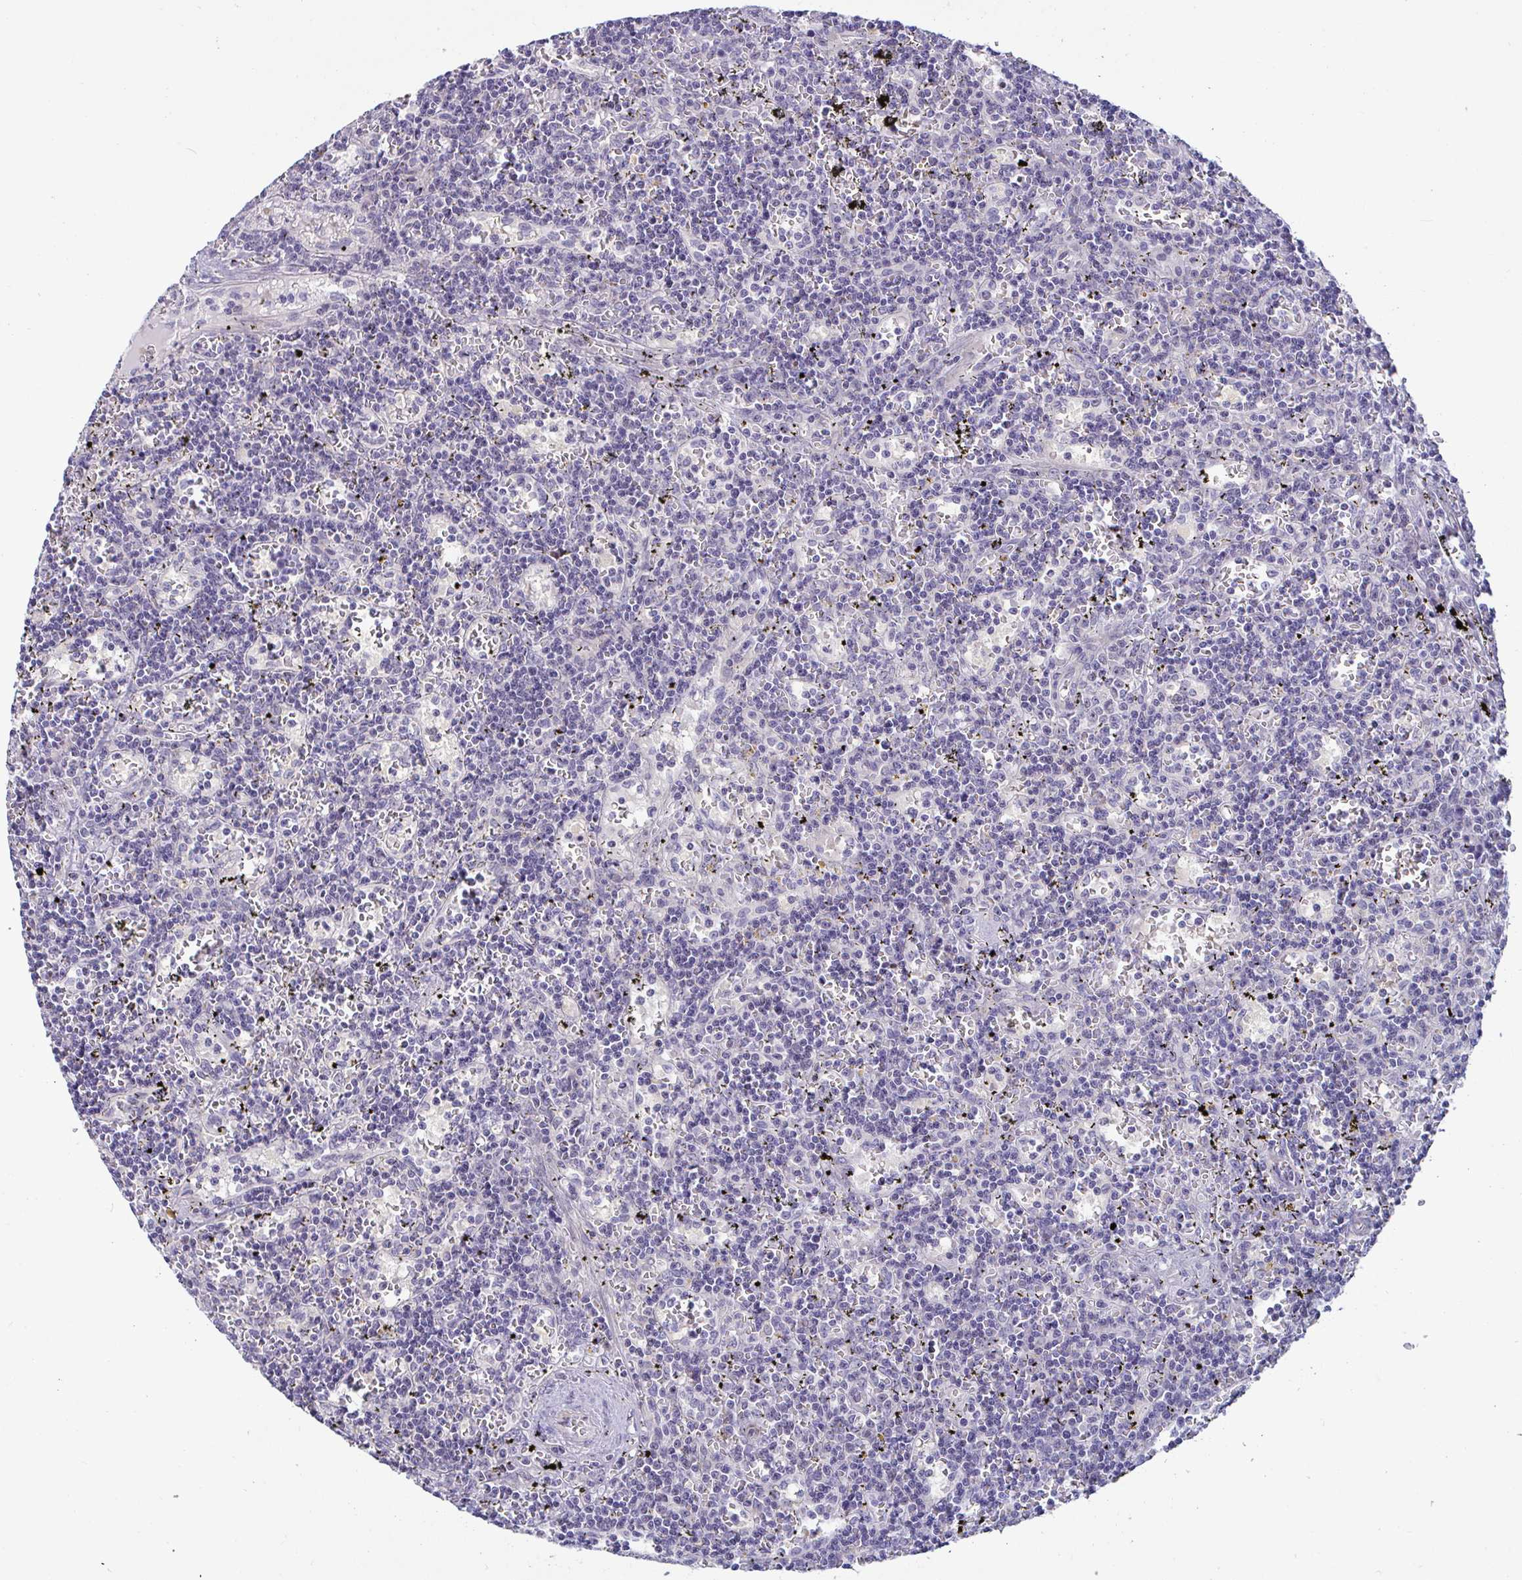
{"staining": {"intensity": "negative", "quantity": "none", "location": "none"}, "tissue": "lymphoma", "cell_type": "Tumor cells", "image_type": "cancer", "snomed": [{"axis": "morphology", "description": "Malignant lymphoma, non-Hodgkin's type, Low grade"}, {"axis": "topography", "description": "Spleen"}], "caption": "Immunohistochemistry (IHC) histopathology image of neoplastic tissue: malignant lymphoma, non-Hodgkin's type (low-grade) stained with DAB demonstrates no significant protein expression in tumor cells. (DAB (3,3'-diaminobenzidine) immunohistochemistry (IHC), high magnification).", "gene": "GSTM1", "patient": {"sex": "male", "age": 60}}